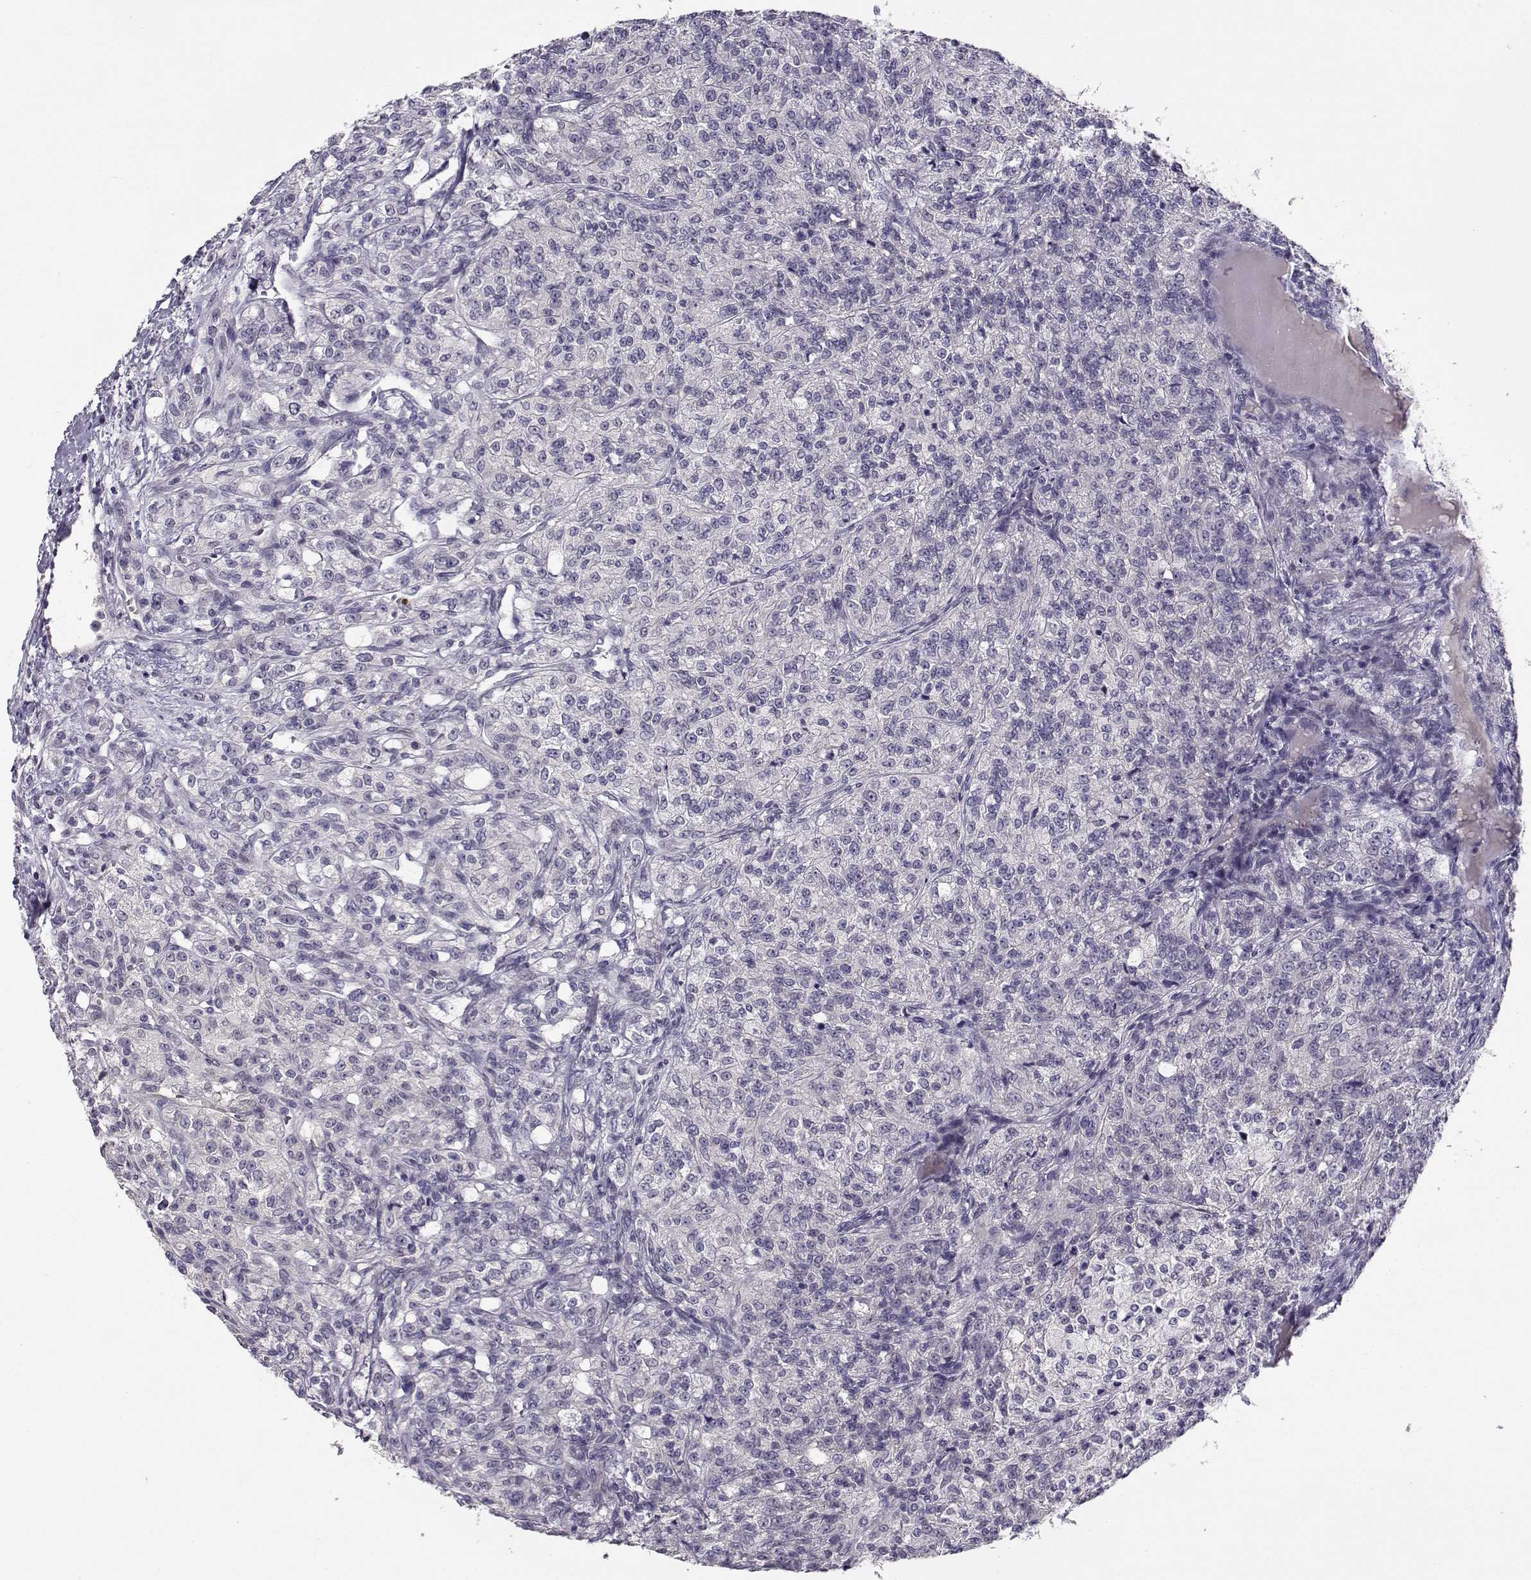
{"staining": {"intensity": "negative", "quantity": "none", "location": "none"}, "tissue": "renal cancer", "cell_type": "Tumor cells", "image_type": "cancer", "snomed": [{"axis": "morphology", "description": "Adenocarcinoma, NOS"}, {"axis": "topography", "description": "Kidney"}], "caption": "Tumor cells are negative for brown protein staining in adenocarcinoma (renal). (DAB immunohistochemistry (IHC) with hematoxylin counter stain).", "gene": "RHOXF2", "patient": {"sex": "female", "age": 63}}